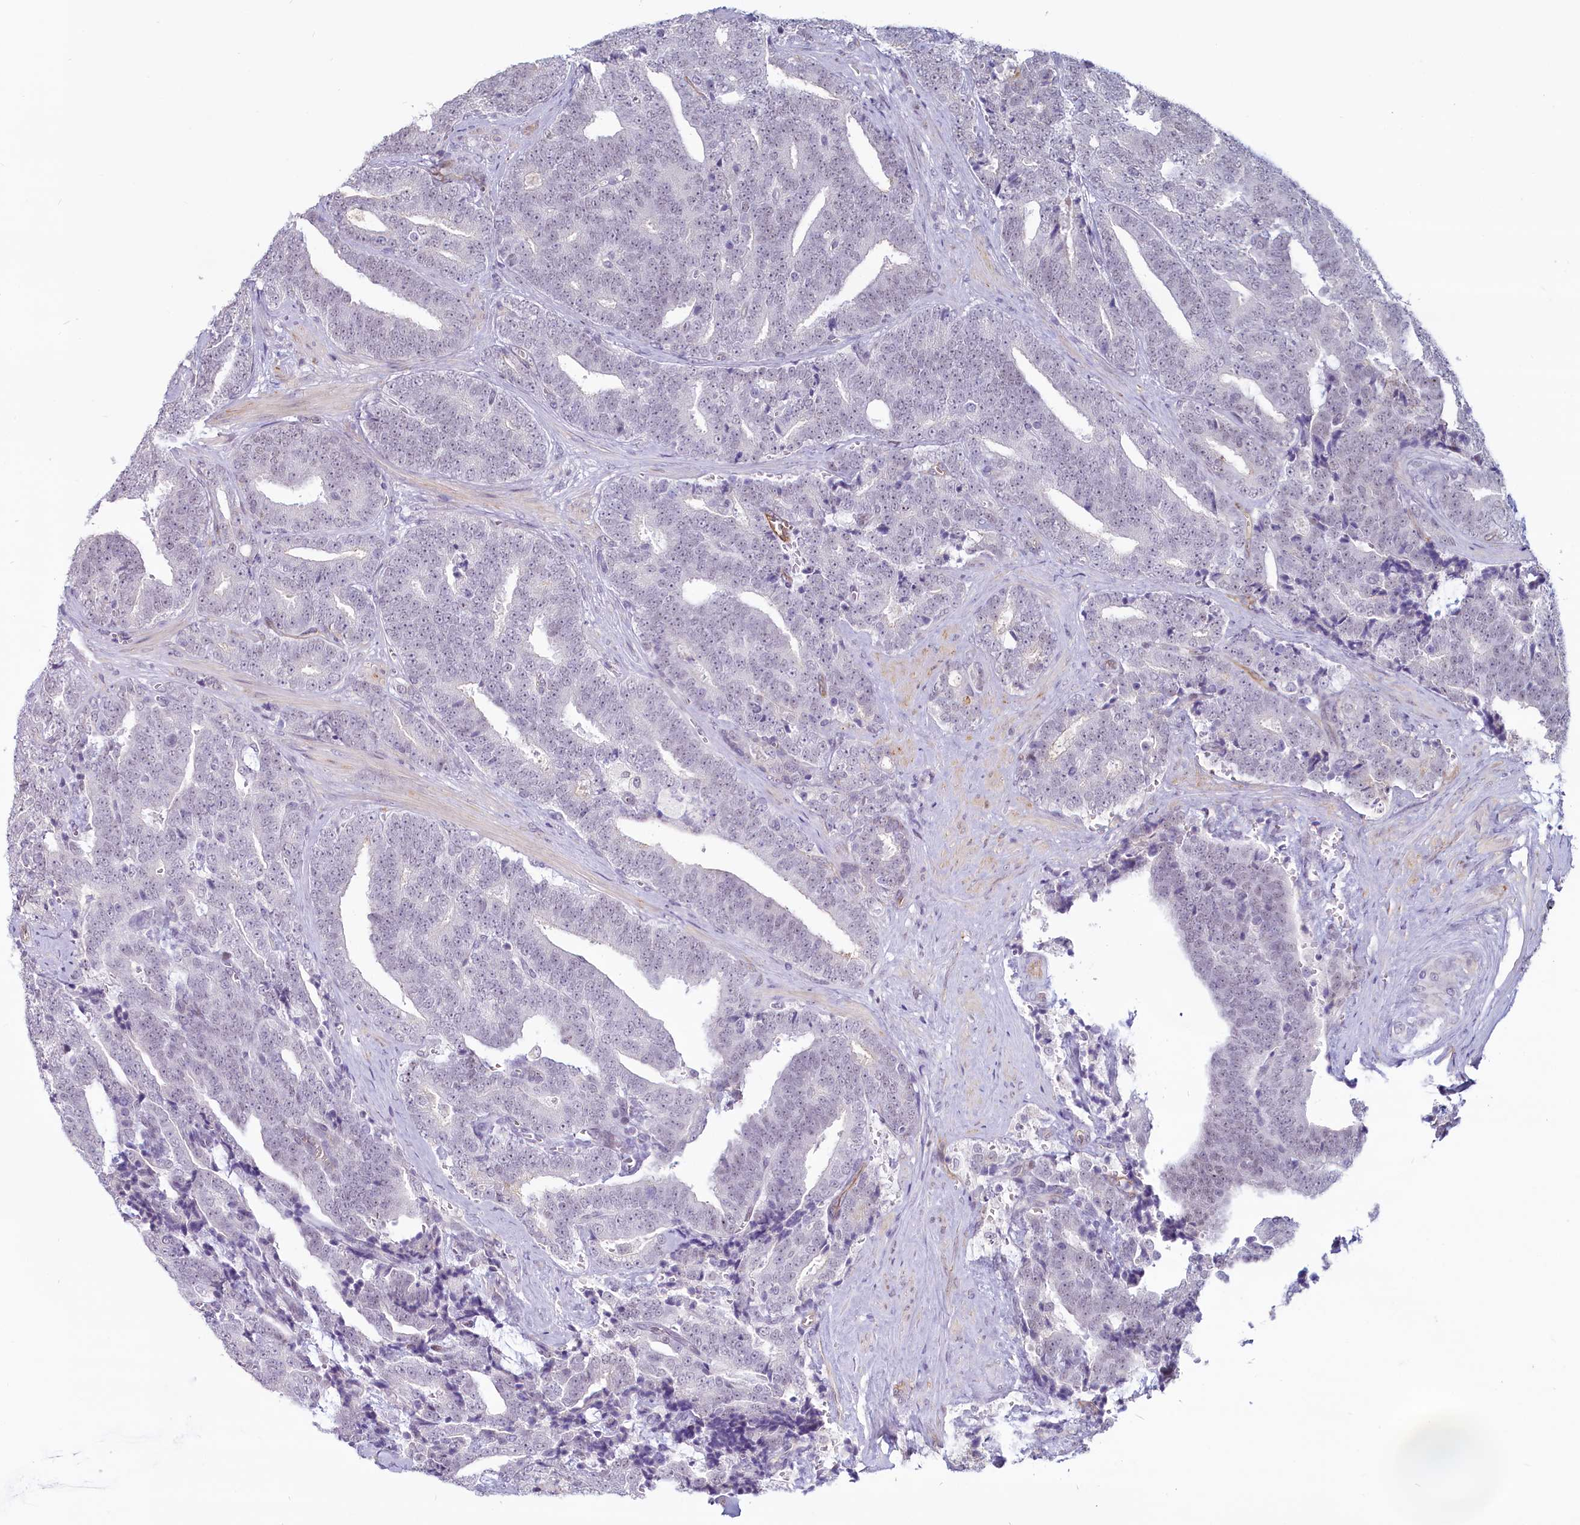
{"staining": {"intensity": "negative", "quantity": "none", "location": "none"}, "tissue": "prostate cancer", "cell_type": "Tumor cells", "image_type": "cancer", "snomed": [{"axis": "morphology", "description": "Adenocarcinoma, High grade"}, {"axis": "topography", "description": "Prostate and seminal vesicle, NOS"}], "caption": "A micrograph of human prostate high-grade adenocarcinoma is negative for staining in tumor cells.", "gene": "PROCR", "patient": {"sex": "male", "age": 67}}